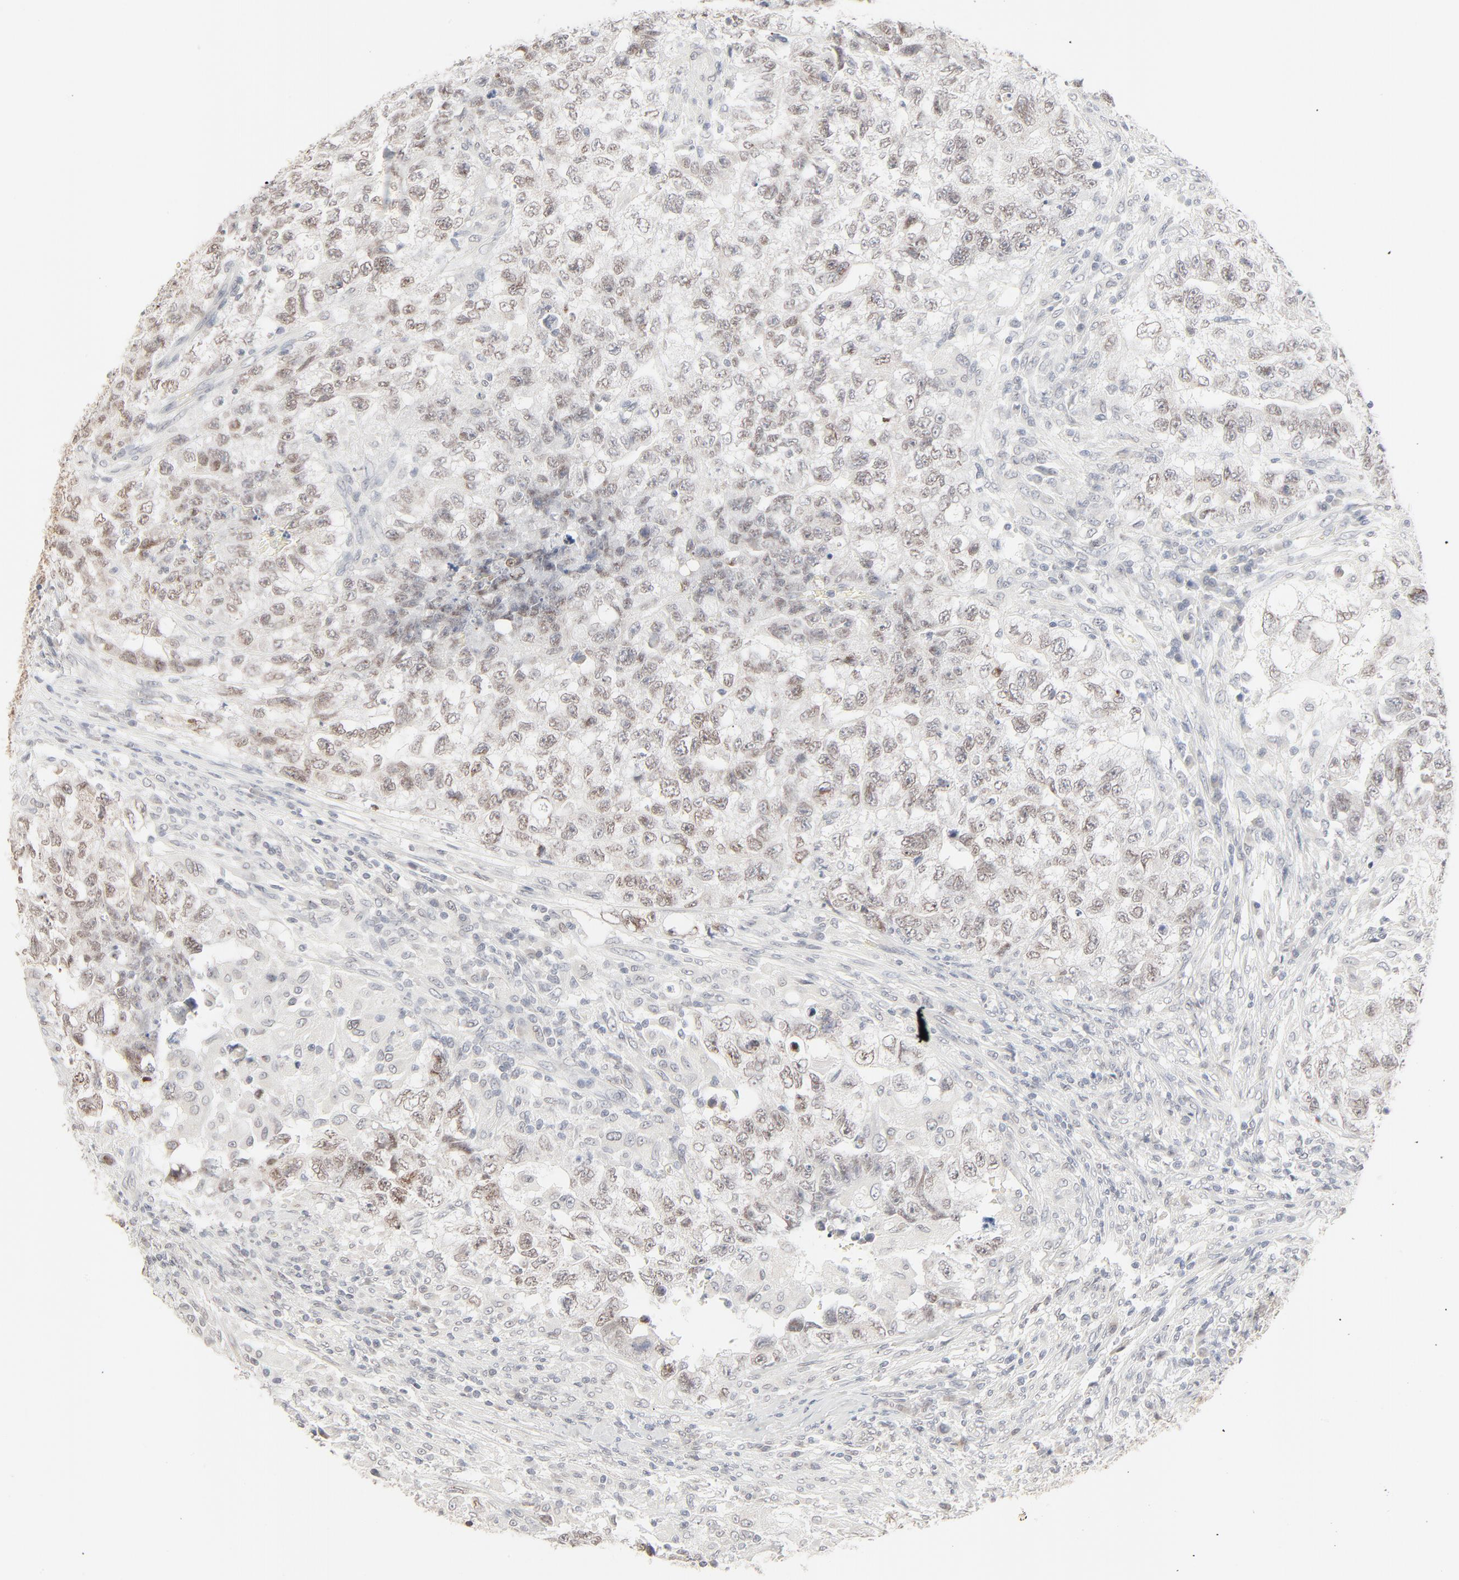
{"staining": {"intensity": "weak", "quantity": "<25%", "location": "cytoplasmic/membranous,nuclear"}, "tissue": "testis cancer", "cell_type": "Tumor cells", "image_type": "cancer", "snomed": [{"axis": "morphology", "description": "Carcinoma, Embryonal, NOS"}, {"axis": "topography", "description": "Testis"}], "caption": "IHC photomicrograph of neoplastic tissue: testis embryonal carcinoma stained with DAB (3,3'-diaminobenzidine) shows no significant protein positivity in tumor cells.", "gene": "MAD1L1", "patient": {"sex": "male", "age": 21}}